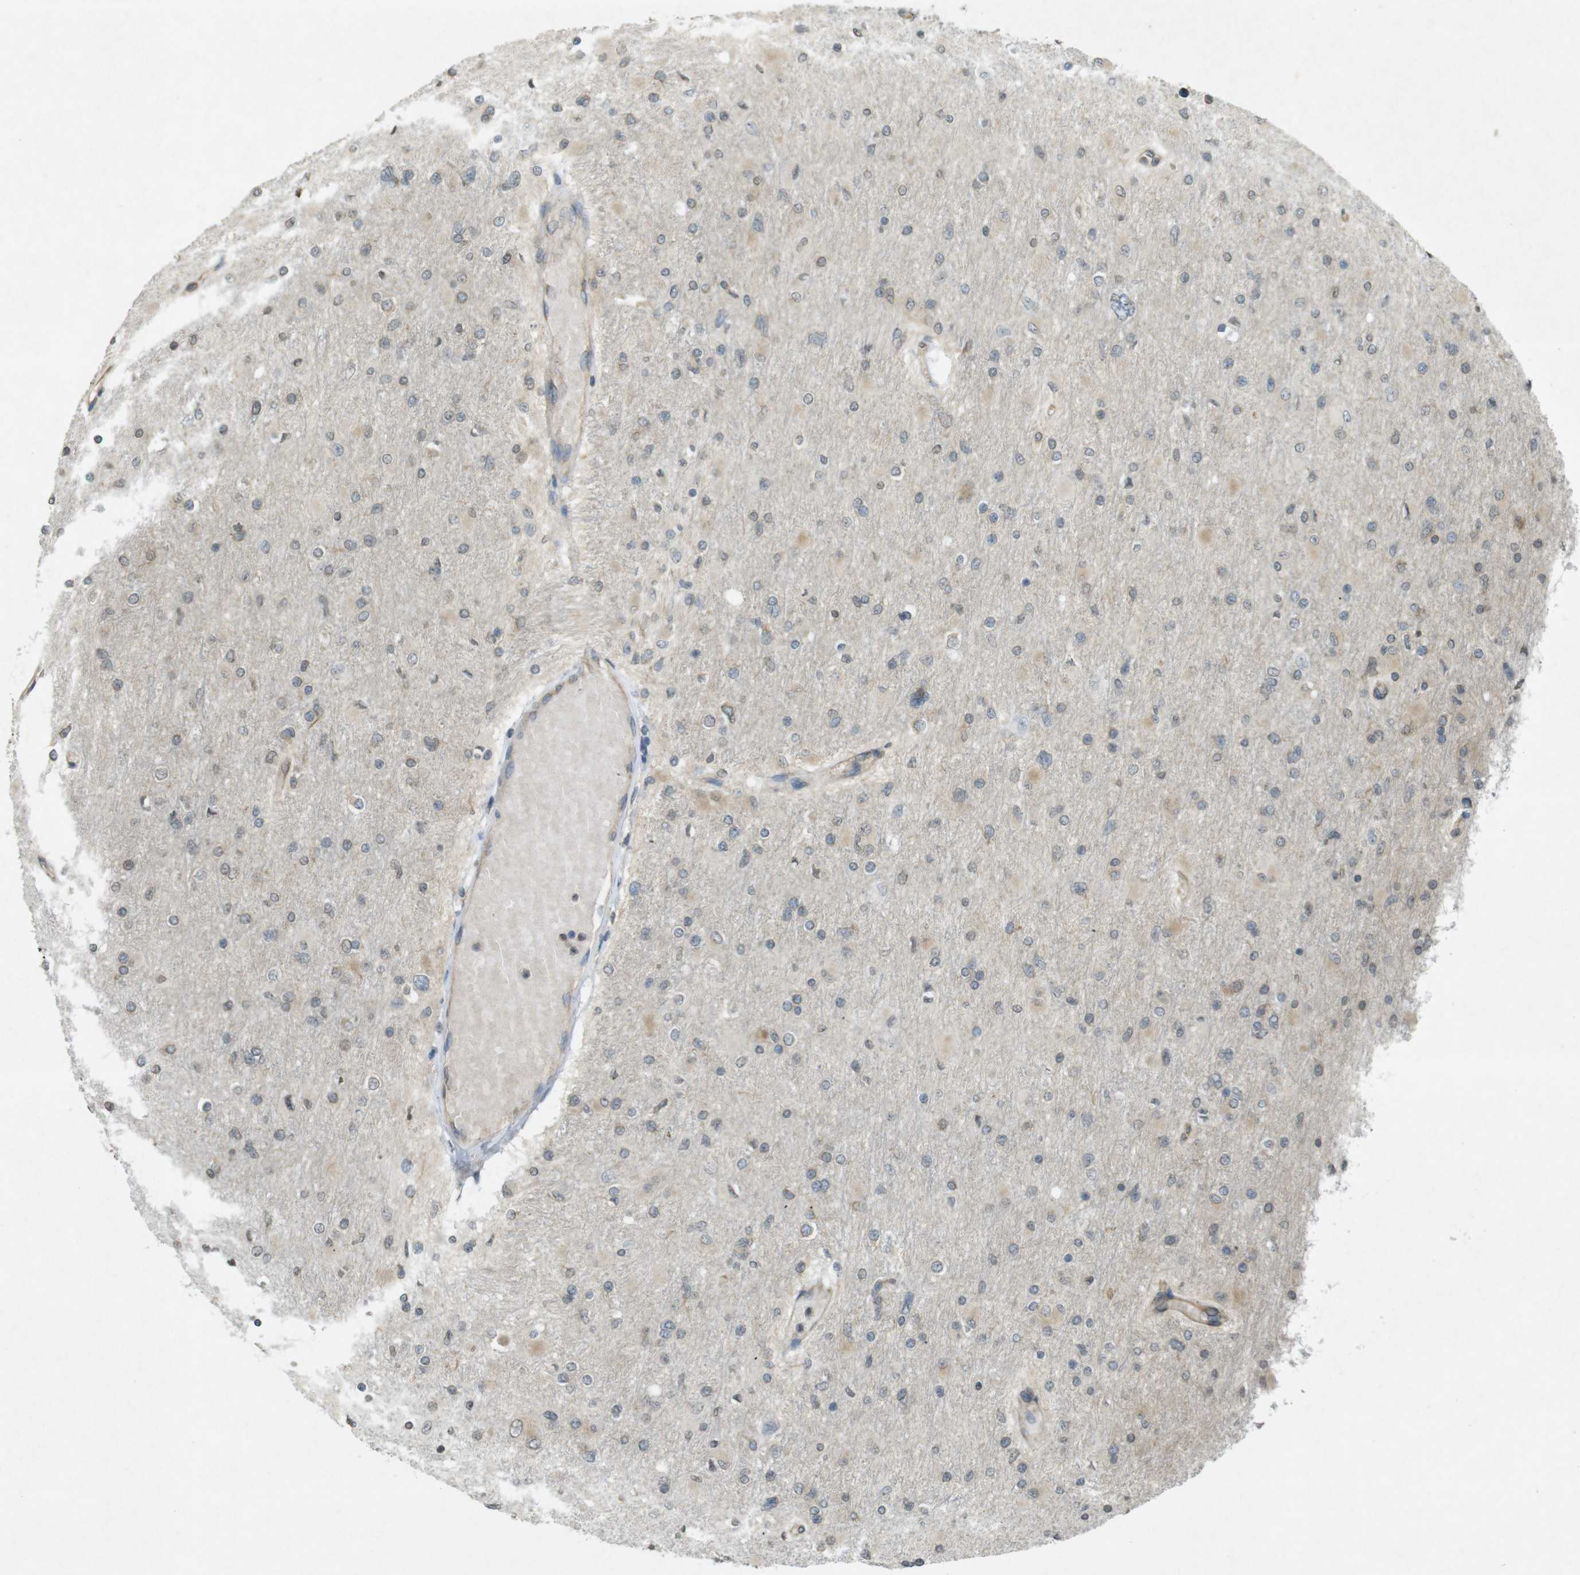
{"staining": {"intensity": "weak", "quantity": "<25%", "location": "cytoplasmic/membranous"}, "tissue": "glioma", "cell_type": "Tumor cells", "image_type": "cancer", "snomed": [{"axis": "morphology", "description": "Glioma, malignant, High grade"}, {"axis": "topography", "description": "Cerebral cortex"}], "caption": "Human glioma stained for a protein using IHC displays no positivity in tumor cells.", "gene": "KIF5B", "patient": {"sex": "female", "age": 36}}